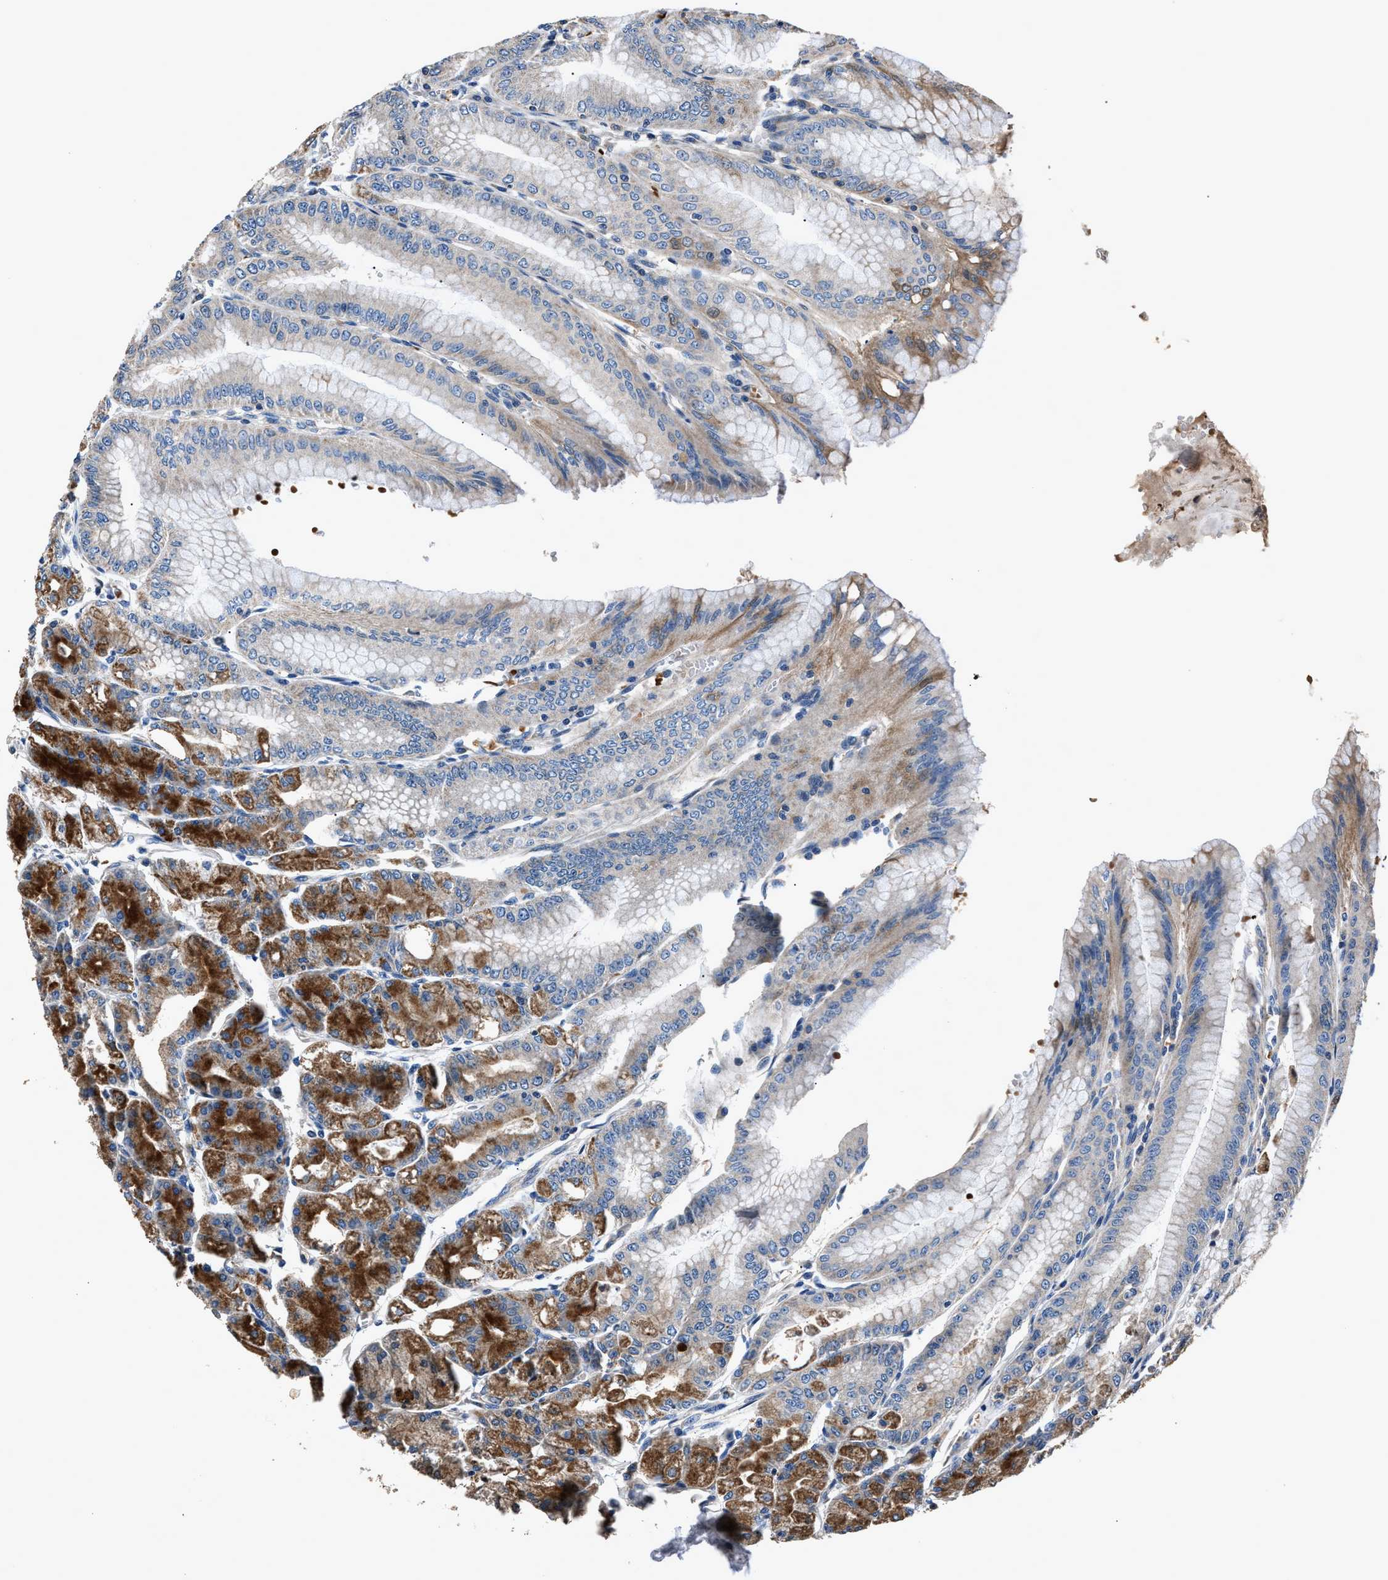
{"staining": {"intensity": "strong", "quantity": "25%-75%", "location": "cytoplasmic/membranous"}, "tissue": "stomach", "cell_type": "Glandular cells", "image_type": "normal", "snomed": [{"axis": "morphology", "description": "Normal tissue, NOS"}, {"axis": "topography", "description": "Stomach, lower"}], "caption": "Immunohistochemical staining of unremarkable stomach shows strong cytoplasmic/membranous protein staining in about 25%-75% of glandular cells. (DAB IHC, brown staining for protein, blue staining for nuclei).", "gene": "TNRC18", "patient": {"sex": "male", "age": 71}}